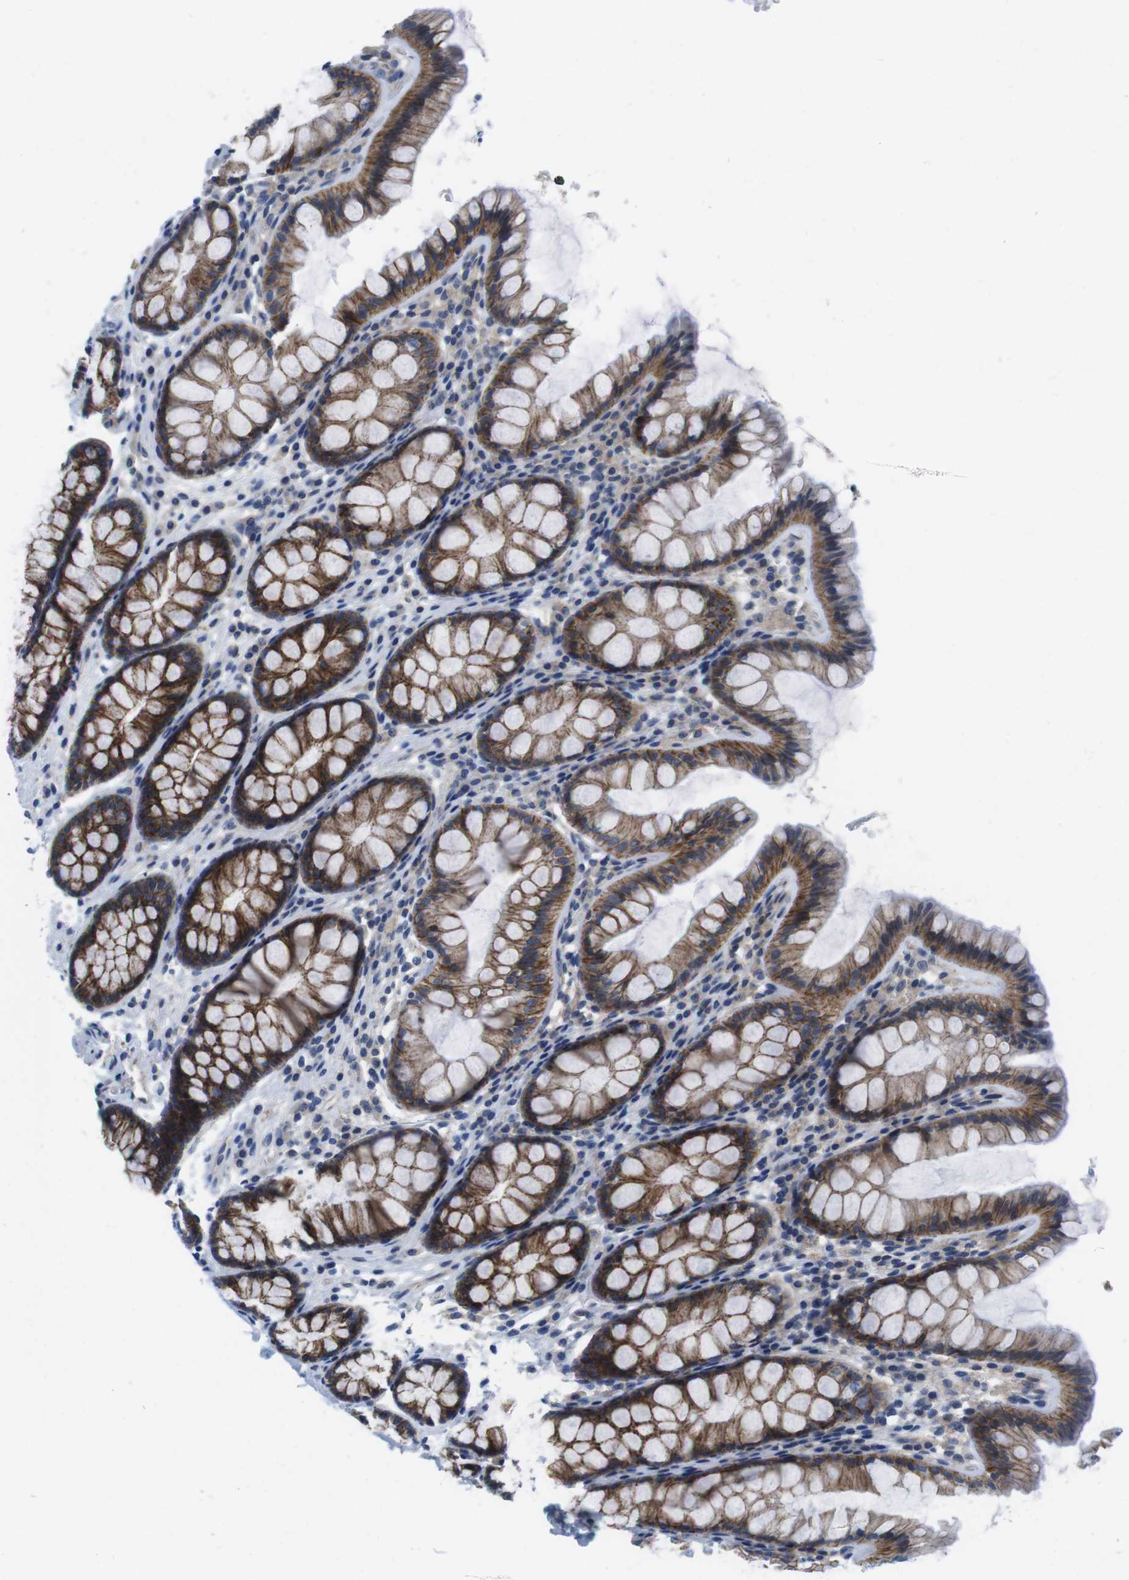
{"staining": {"intensity": "weak", "quantity": ">75%", "location": "cytoplasmic/membranous"}, "tissue": "colon", "cell_type": "Endothelial cells", "image_type": "normal", "snomed": [{"axis": "morphology", "description": "Normal tissue, NOS"}, {"axis": "topography", "description": "Colon"}], "caption": "Immunohistochemical staining of benign colon shows low levels of weak cytoplasmic/membranous expression in about >75% of endothelial cells.", "gene": "SCRIB", "patient": {"sex": "female", "age": 55}}